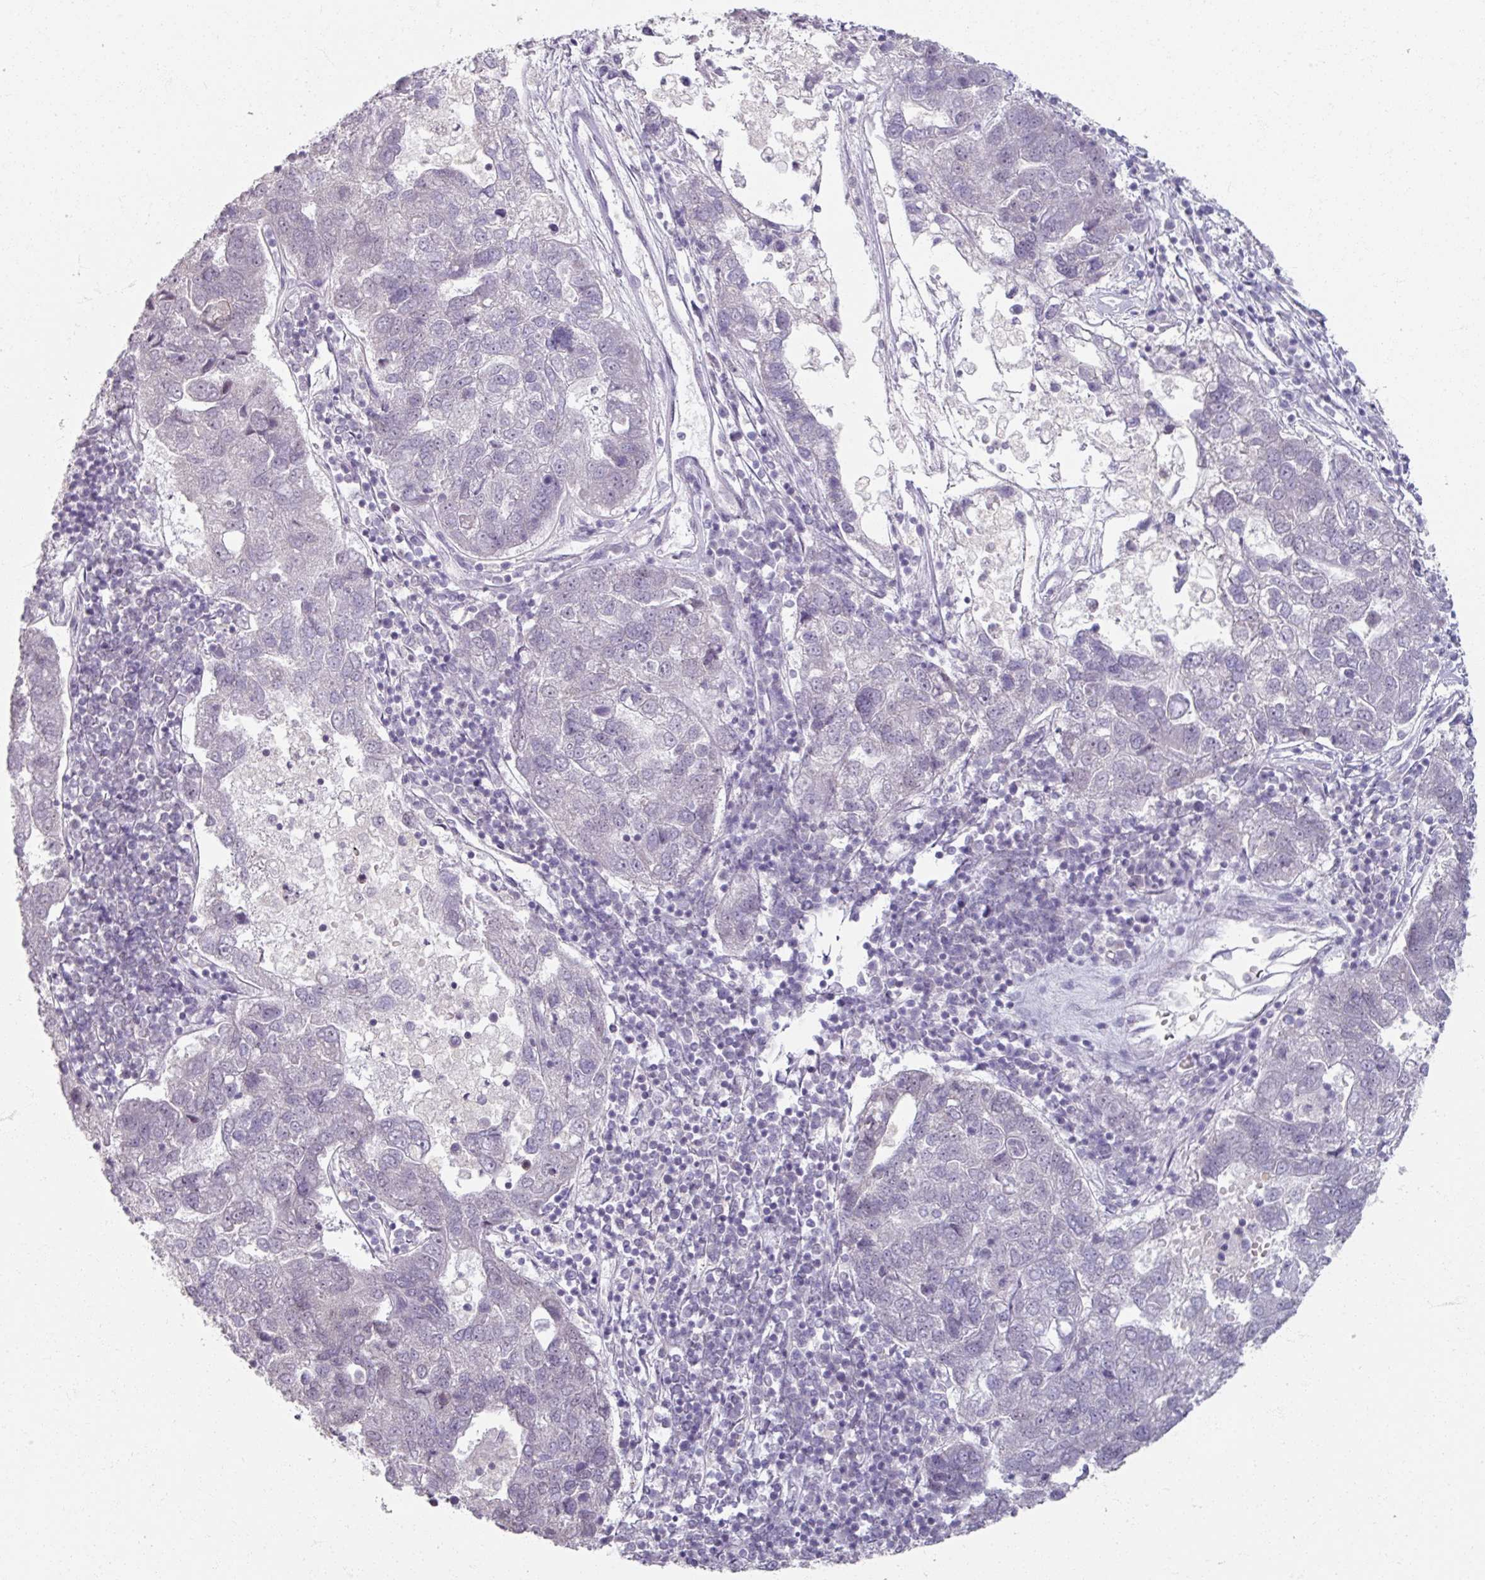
{"staining": {"intensity": "negative", "quantity": "none", "location": "none"}, "tissue": "pancreatic cancer", "cell_type": "Tumor cells", "image_type": "cancer", "snomed": [{"axis": "morphology", "description": "Adenocarcinoma, NOS"}, {"axis": "topography", "description": "Pancreas"}], "caption": "Protein analysis of pancreatic cancer (adenocarcinoma) exhibits no significant positivity in tumor cells.", "gene": "SOX11", "patient": {"sex": "female", "age": 61}}